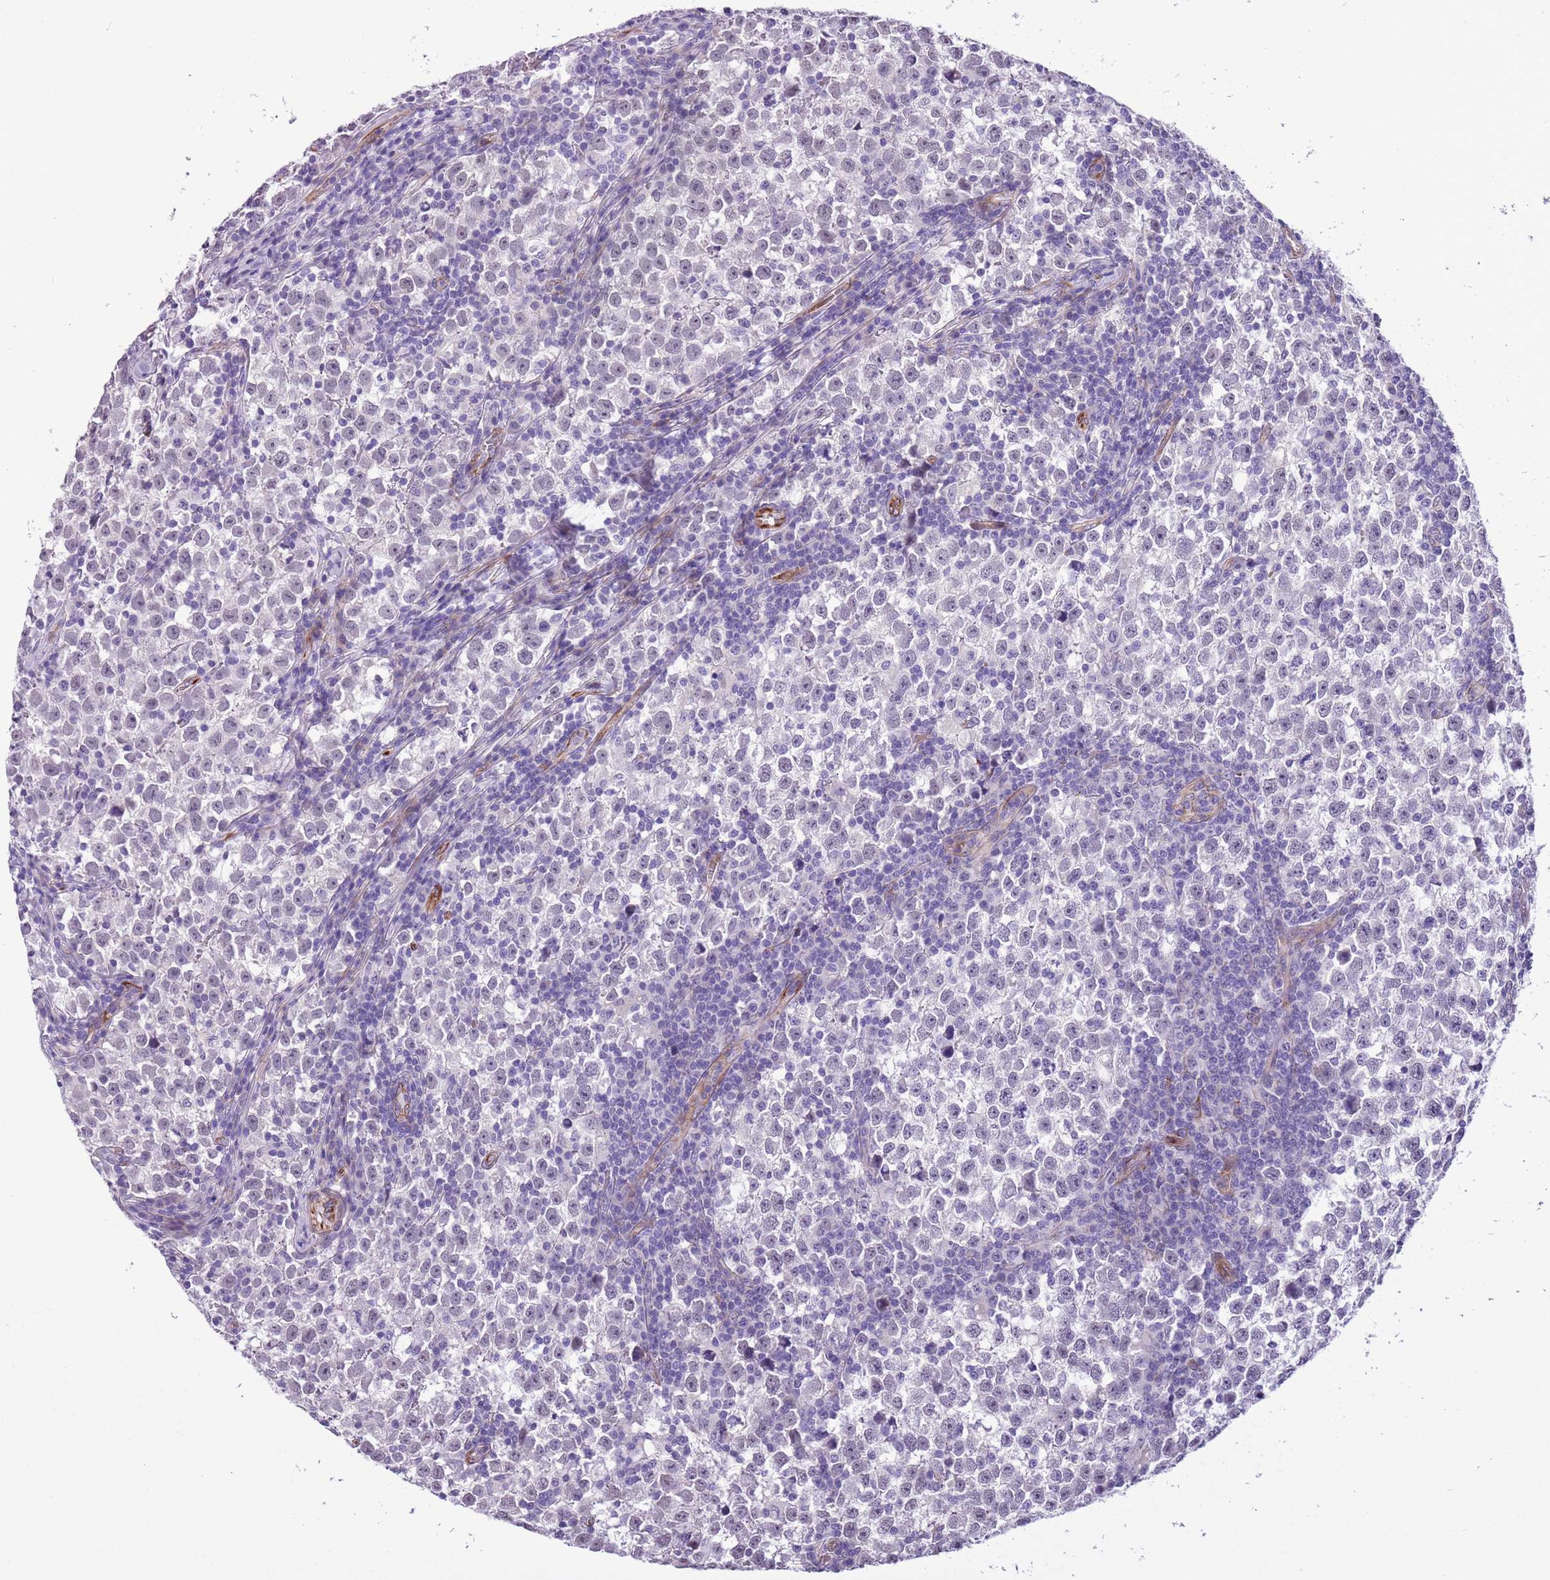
{"staining": {"intensity": "negative", "quantity": "none", "location": "none"}, "tissue": "testis cancer", "cell_type": "Tumor cells", "image_type": "cancer", "snomed": [{"axis": "morphology", "description": "Normal tissue, NOS"}, {"axis": "morphology", "description": "Seminoma, NOS"}, {"axis": "topography", "description": "Testis"}], "caption": "Testis cancer (seminoma) was stained to show a protein in brown. There is no significant staining in tumor cells.", "gene": "MRPL32", "patient": {"sex": "male", "age": 43}}